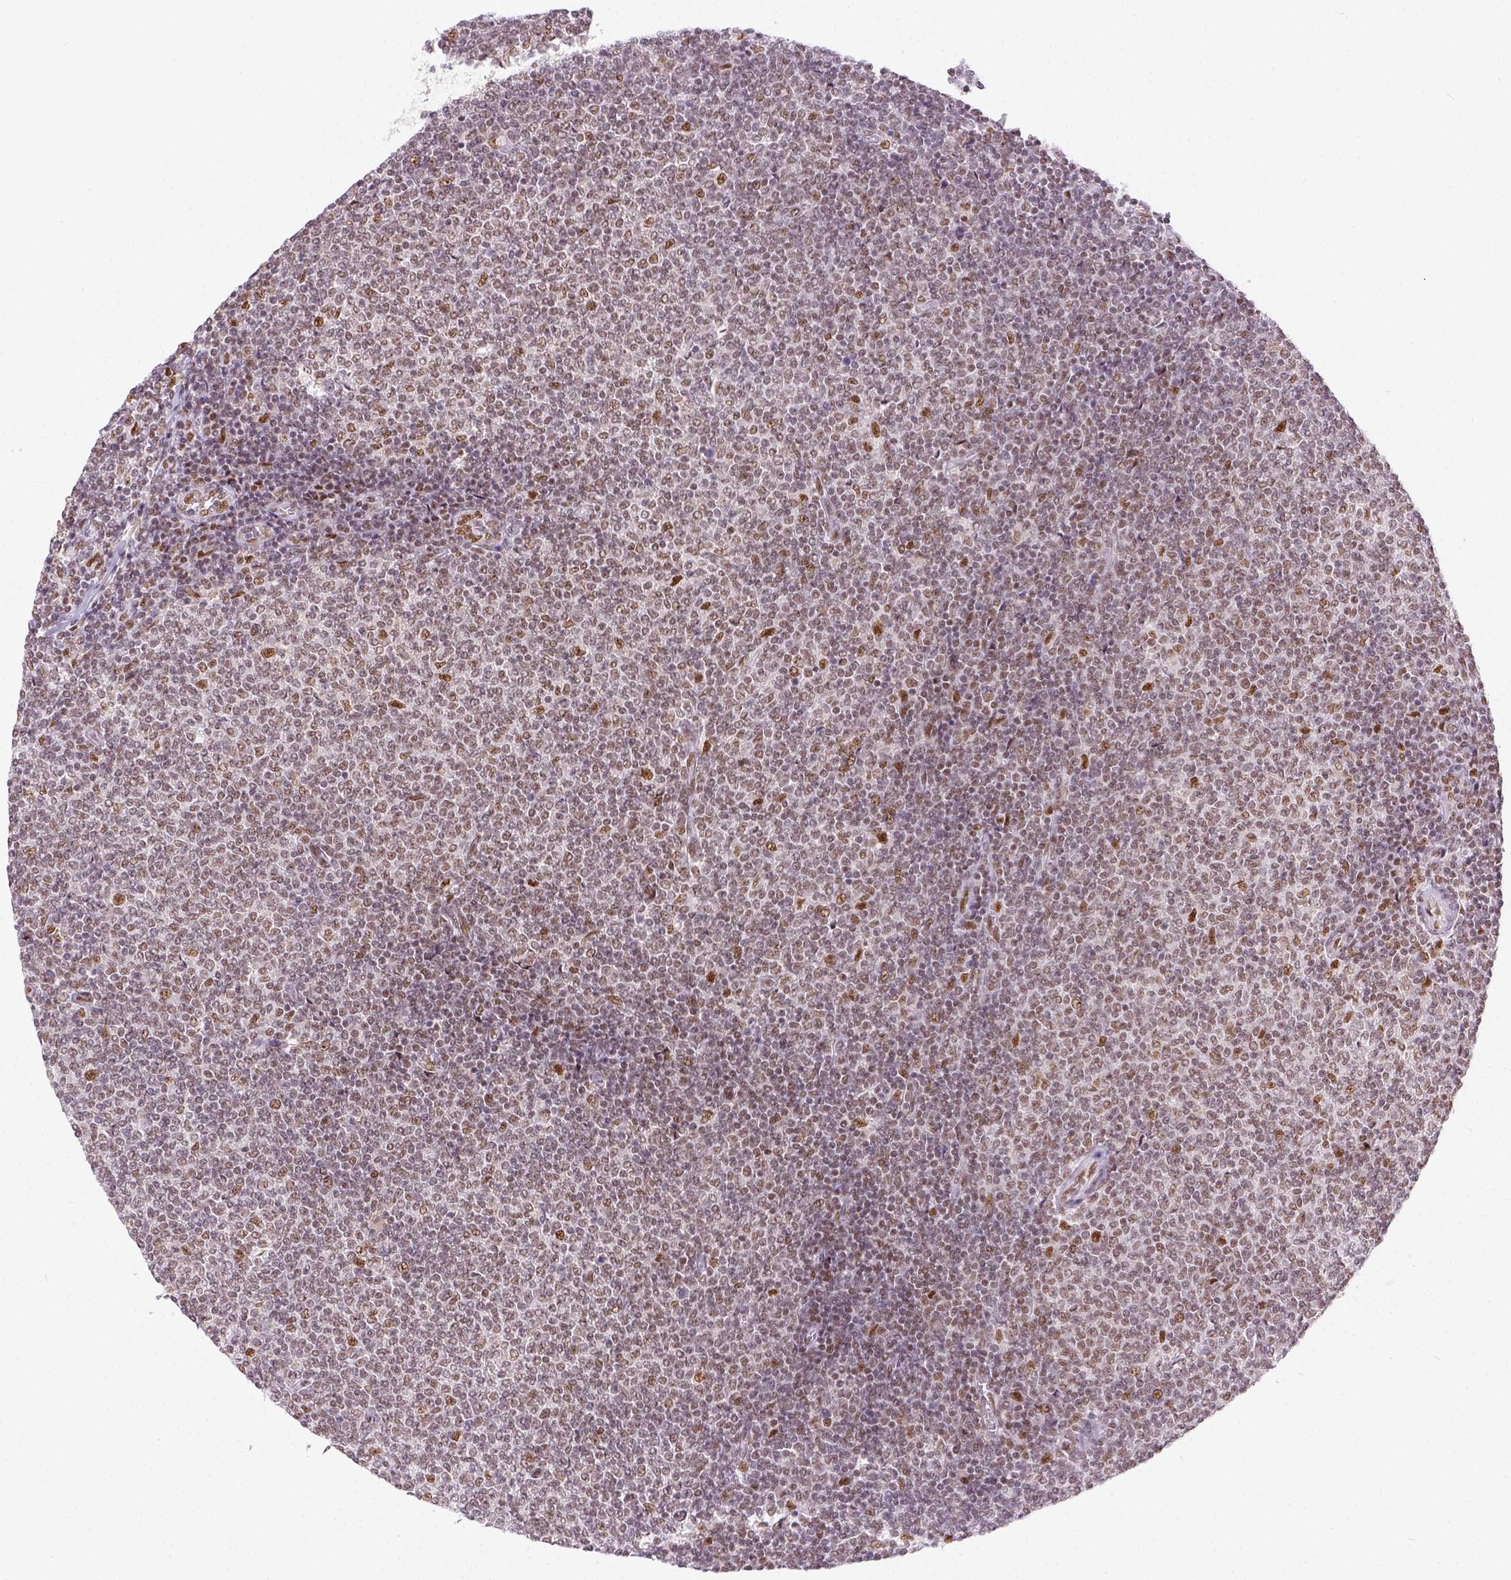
{"staining": {"intensity": "moderate", "quantity": ">75%", "location": "nuclear"}, "tissue": "lymphoma", "cell_type": "Tumor cells", "image_type": "cancer", "snomed": [{"axis": "morphology", "description": "Malignant lymphoma, non-Hodgkin's type, Low grade"}, {"axis": "topography", "description": "Lymph node"}], "caption": "Immunohistochemical staining of malignant lymphoma, non-Hodgkin's type (low-grade) shows medium levels of moderate nuclear staining in approximately >75% of tumor cells.", "gene": "ERCC1", "patient": {"sex": "male", "age": 52}}